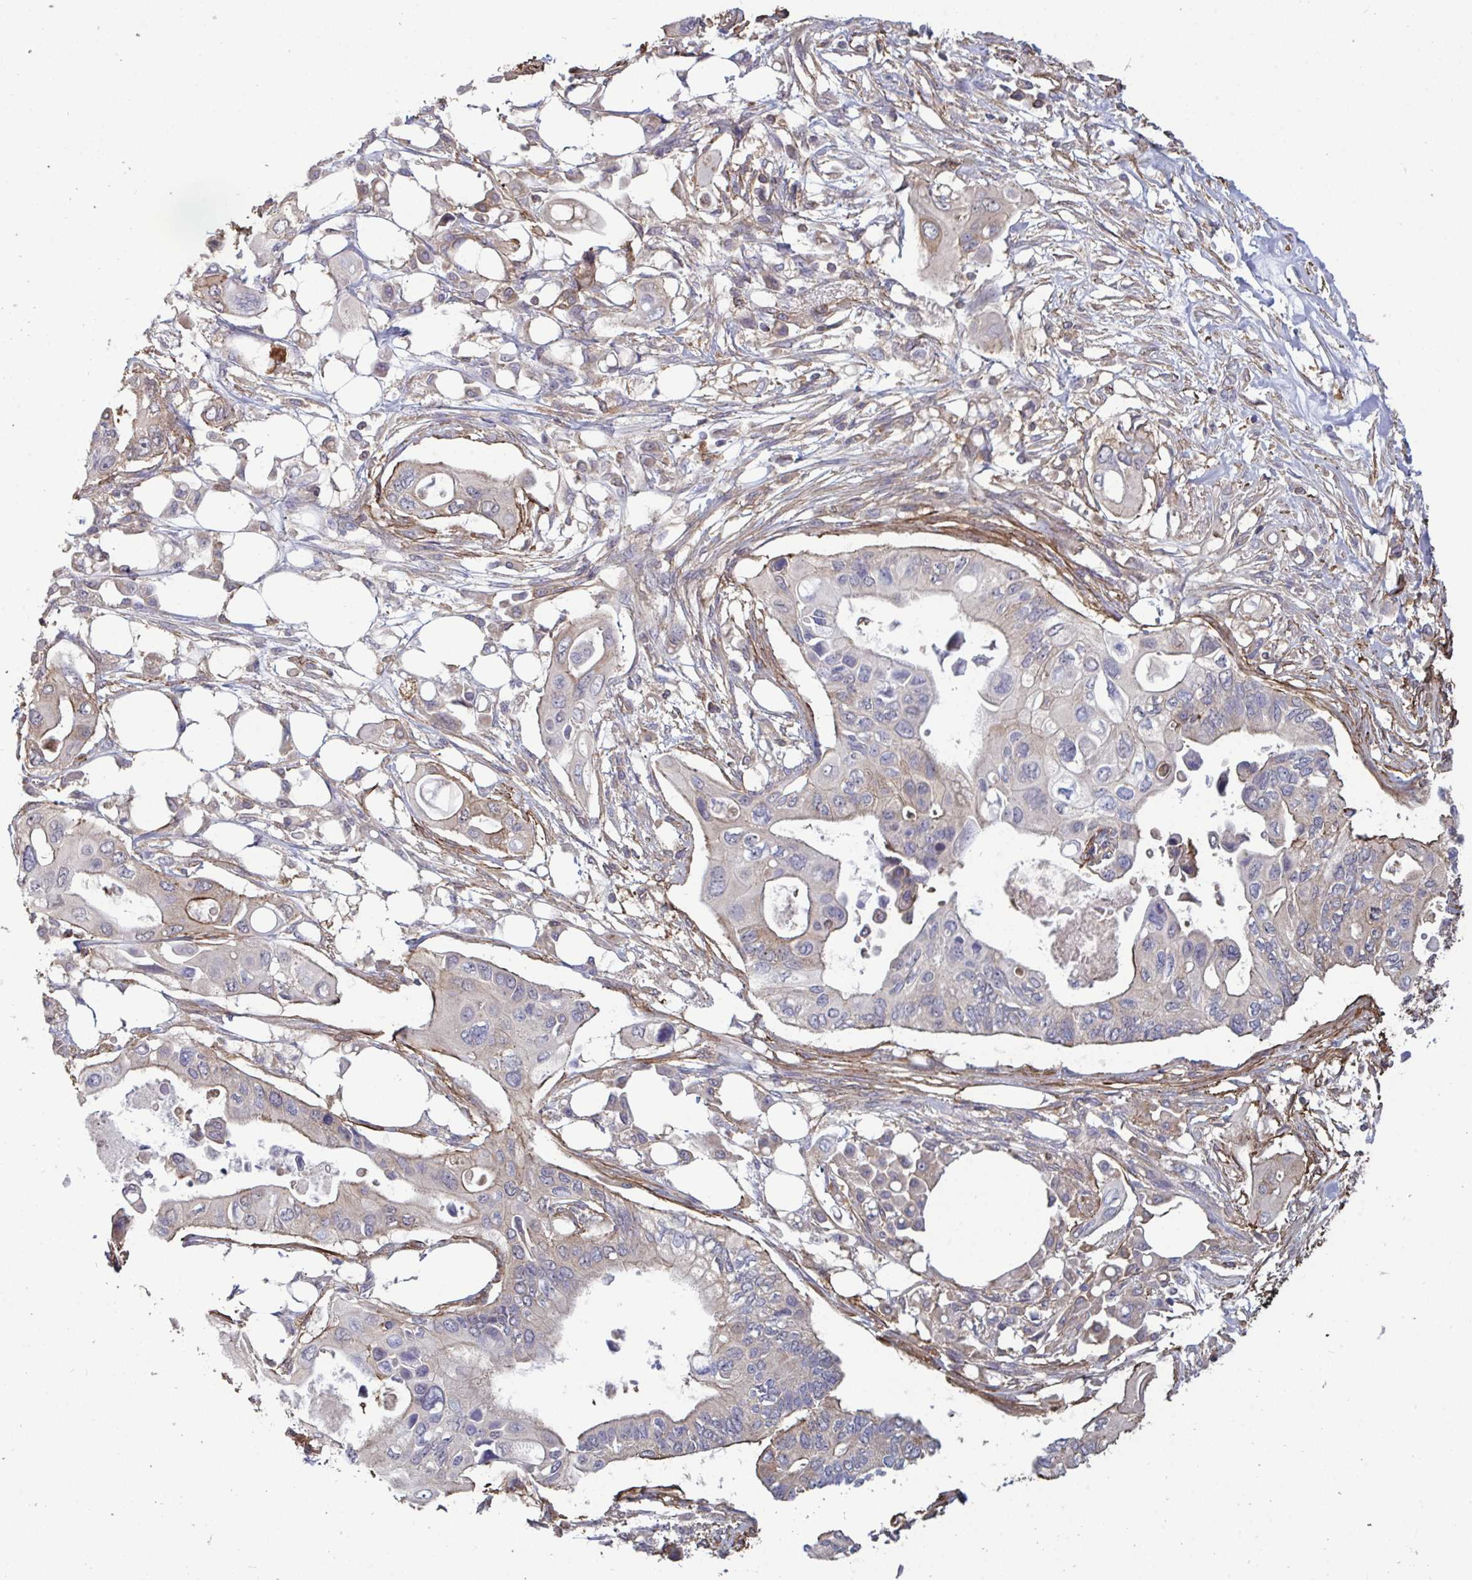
{"staining": {"intensity": "negative", "quantity": "none", "location": "none"}, "tissue": "pancreatic cancer", "cell_type": "Tumor cells", "image_type": "cancer", "snomed": [{"axis": "morphology", "description": "Adenocarcinoma, NOS"}, {"axis": "topography", "description": "Pancreas"}], "caption": "This is a histopathology image of IHC staining of adenocarcinoma (pancreatic), which shows no positivity in tumor cells.", "gene": "ISCU", "patient": {"sex": "female", "age": 63}}